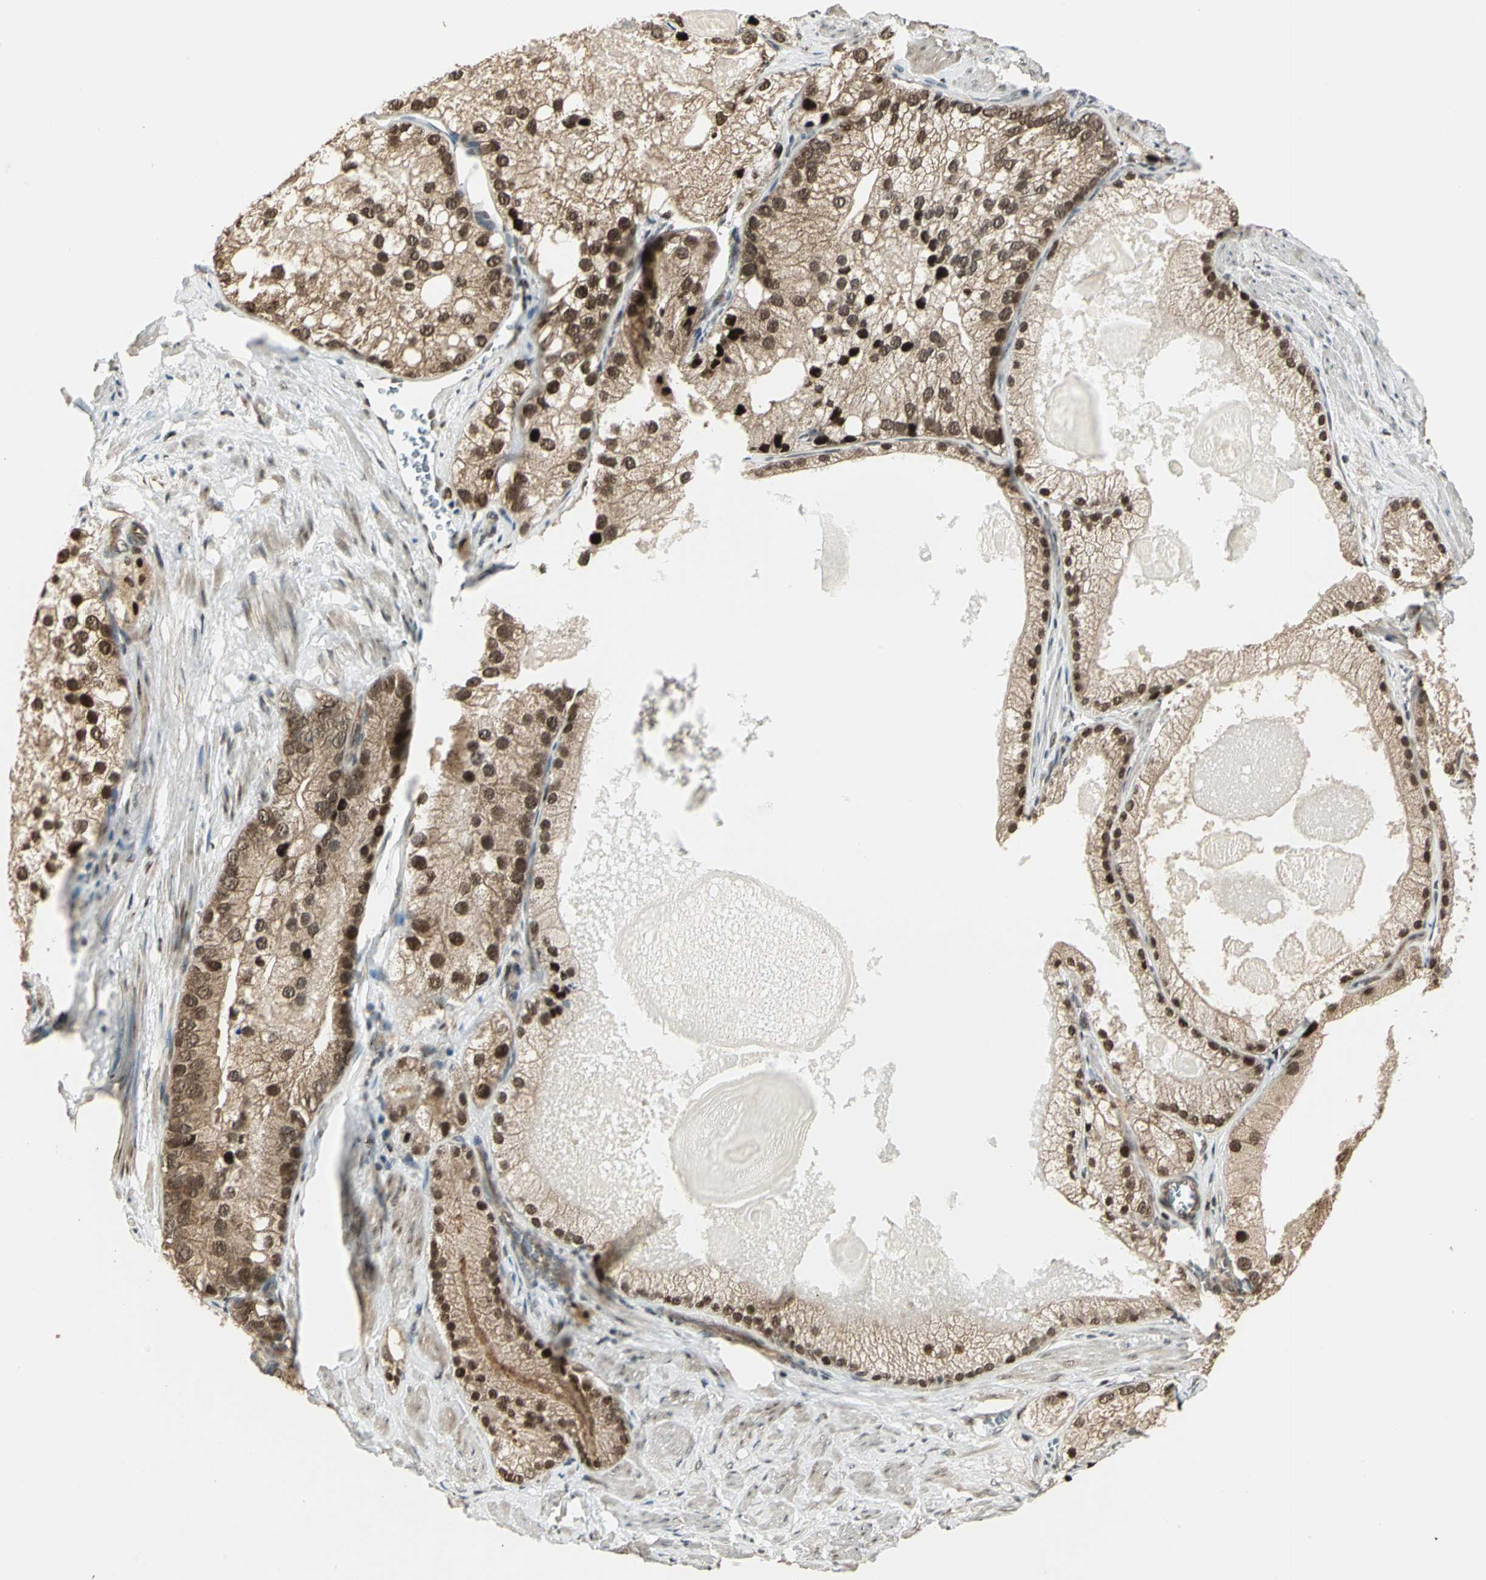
{"staining": {"intensity": "moderate", "quantity": ">75%", "location": "cytoplasmic/membranous,nuclear"}, "tissue": "prostate cancer", "cell_type": "Tumor cells", "image_type": "cancer", "snomed": [{"axis": "morphology", "description": "Adenocarcinoma, Low grade"}, {"axis": "topography", "description": "Prostate"}], "caption": "IHC histopathology image of prostate adenocarcinoma (low-grade) stained for a protein (brown), which displays medium levels of moderate cytoplasmic/membranous and nuclear positivity in about >75% of tumor cells.", "gene": "PSMC3", "patient": {"sex": "male", "age": 69}}